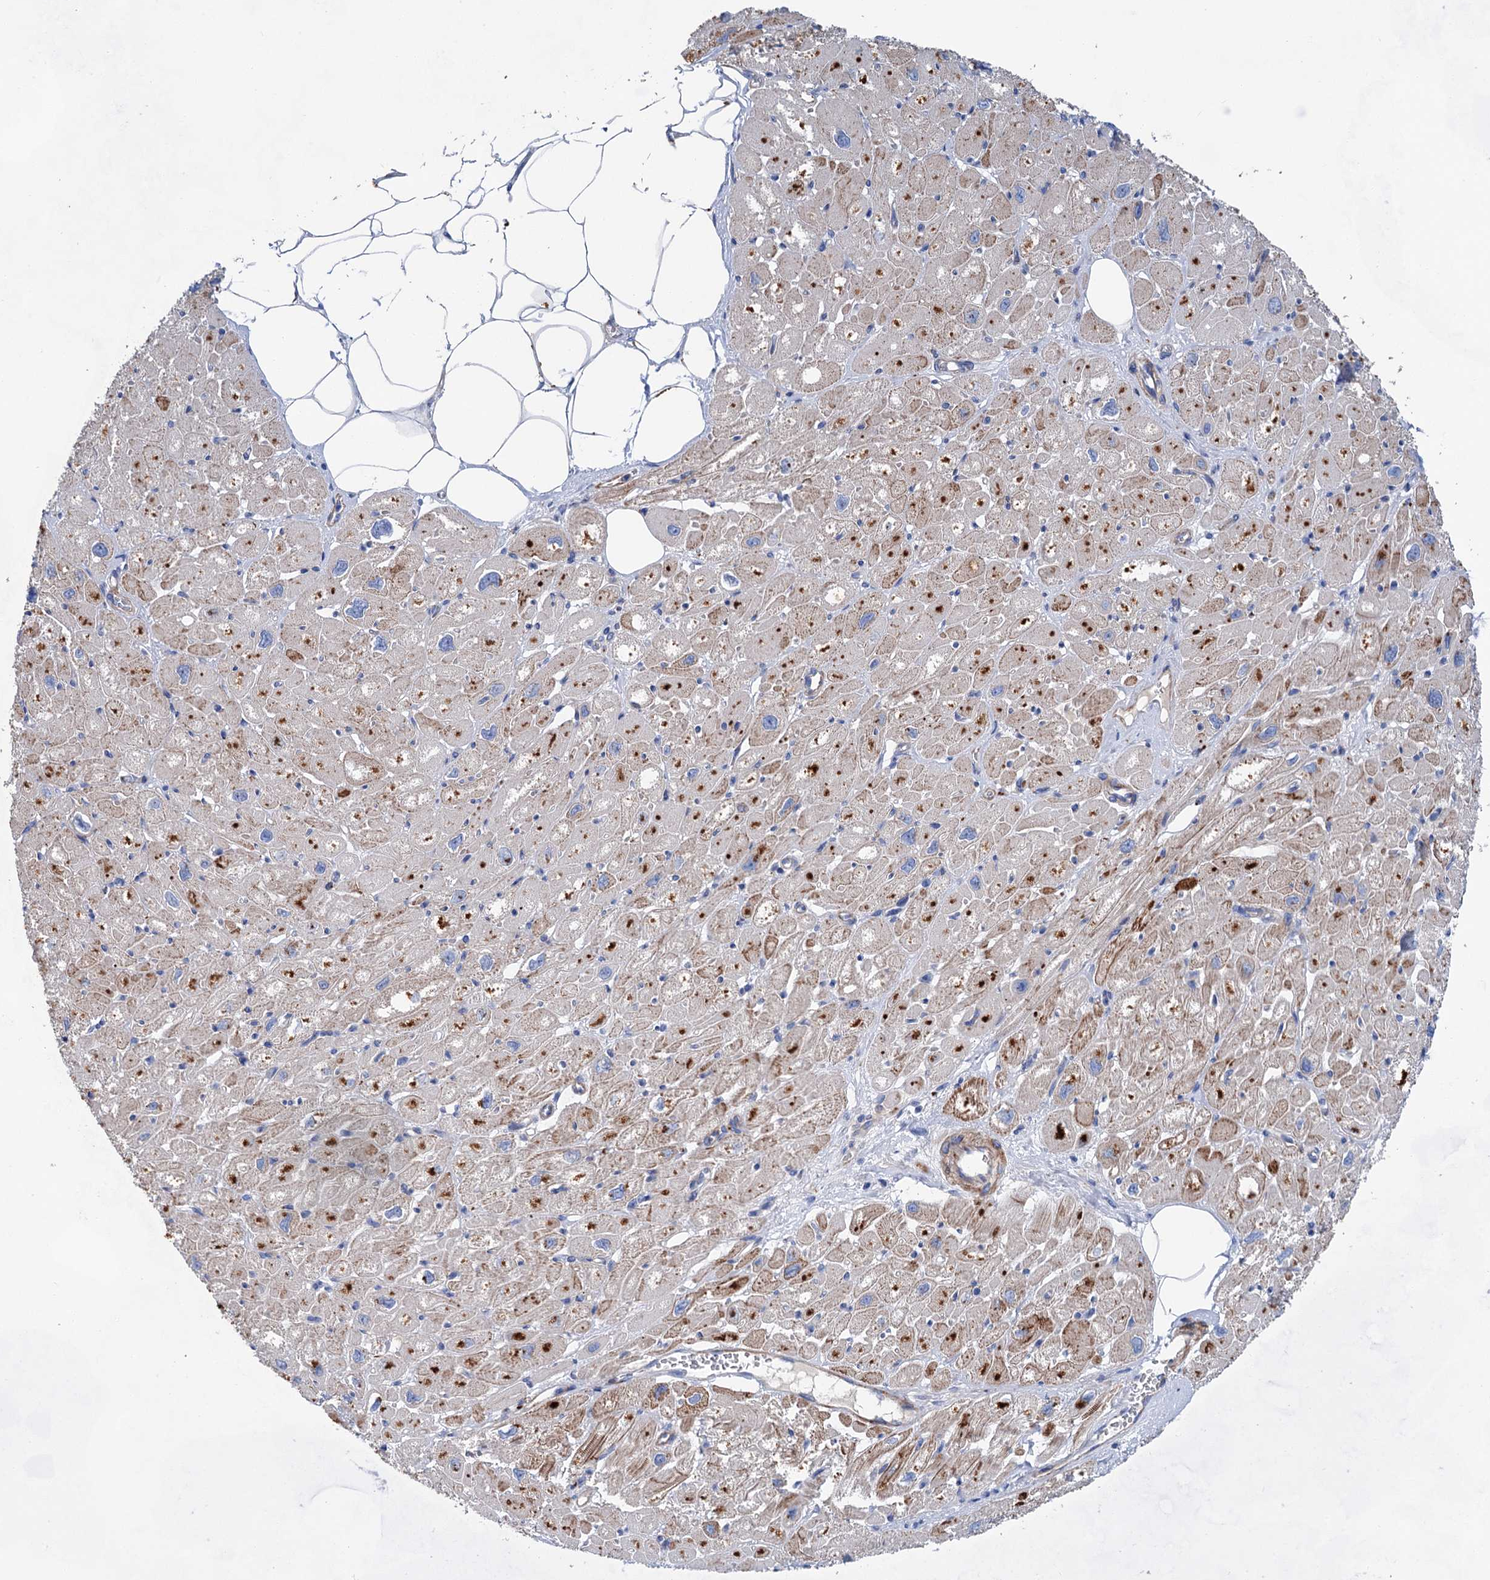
{"staining": {"intensity": "strong", "quantity": "25%-75%", "location": "cytoplasmic/membranous"}, "tissue": "heart muscle", "cell_type": "Cardiomyocytes", "image_type": "normal", "snomed": [{"axis": "morphology", "description": "Normal tissue, NOS"}, {"axis": "topography", "description": "Heart"}], "caption": "IHC photomicrograph of unremarkable heart muscle: heart muscle stained using immunohistochemistry (IHC) demonstrates high levels of strong protein expression localized specifically in the cytoplasmic/membranous of cardiomyocytes, appearing as a cytoplasmic/membranous brown color.", "gene": "GPR155", "patient": {"sex": "male", "age": 50}}